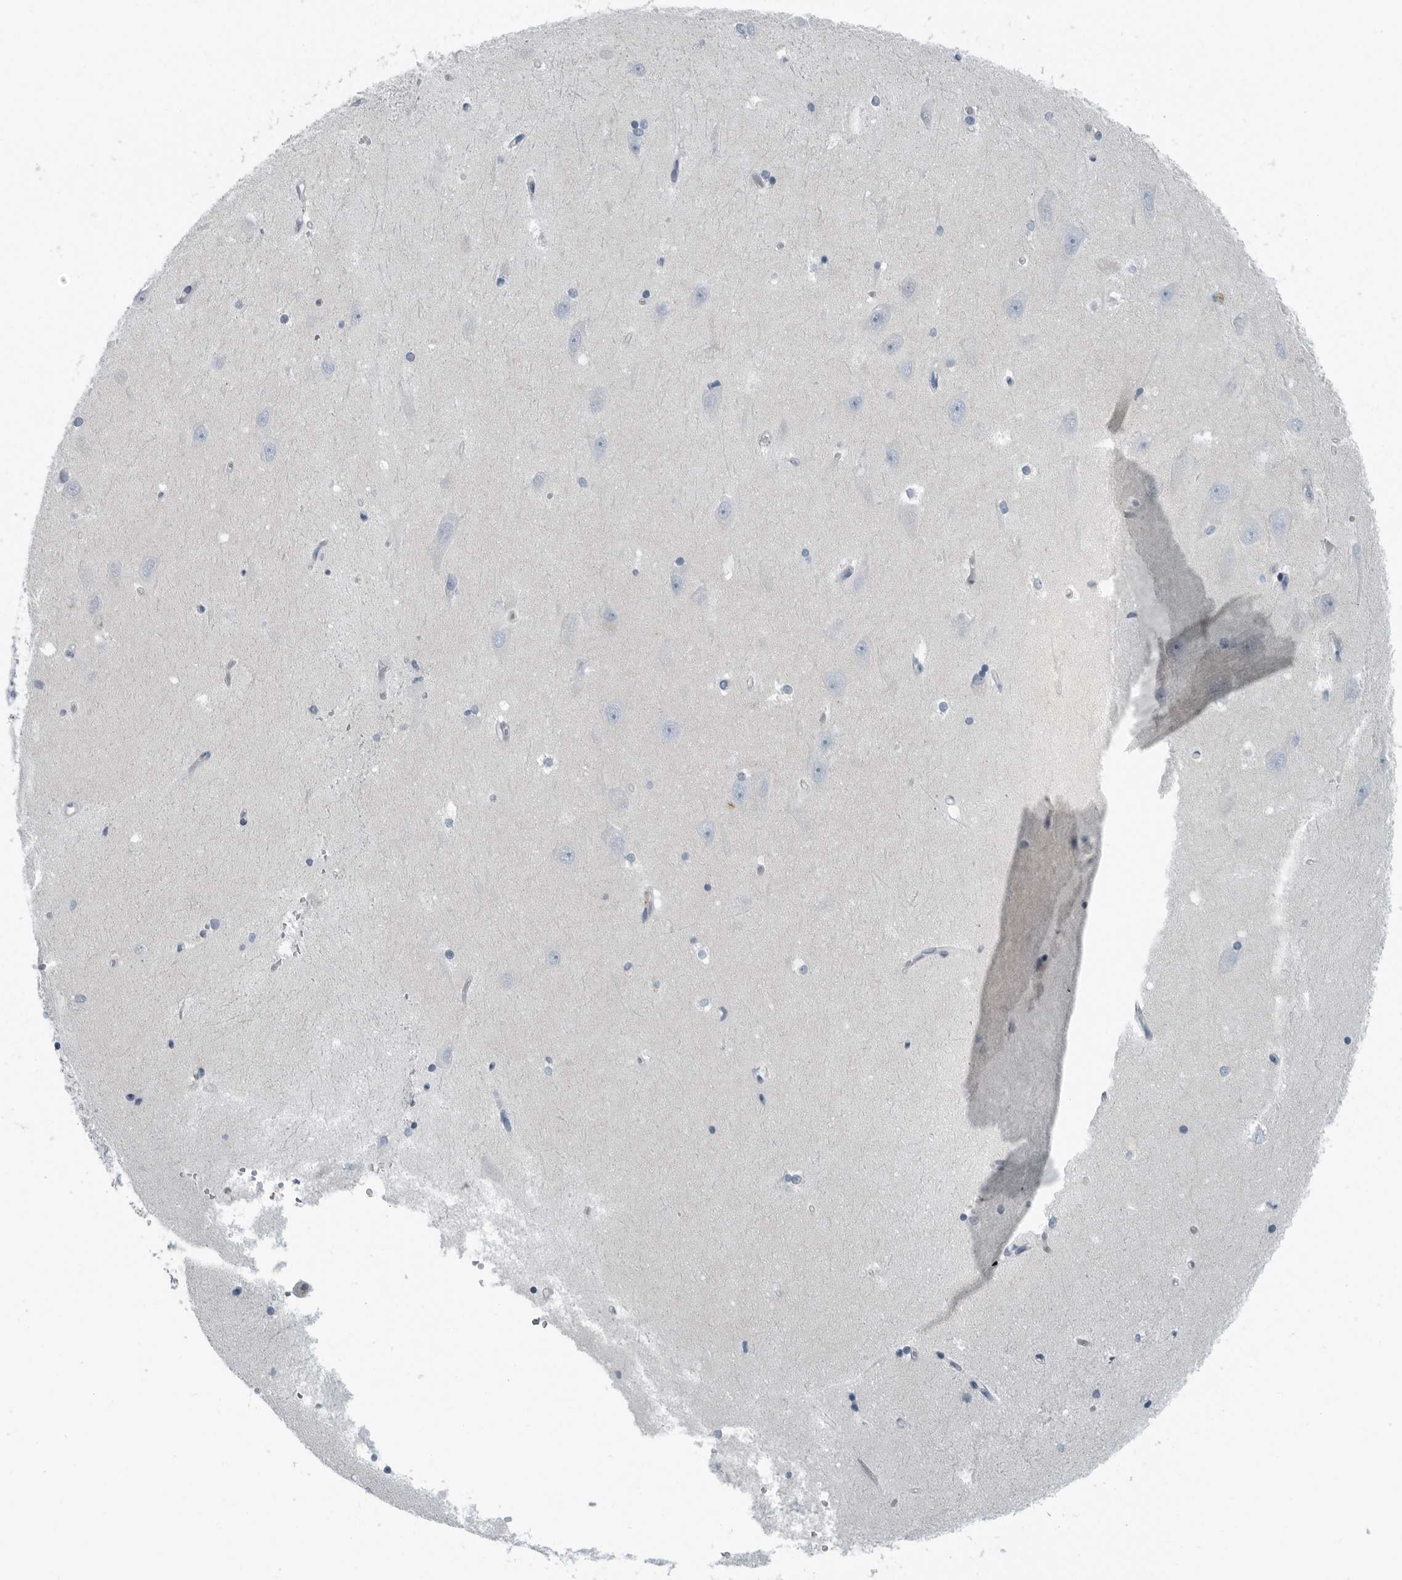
{"staining": {"intensity": "negative", "quantity": "none", "location": "none"}, "tissue": "hippocampus", "cell_type": "Glial cells", "image_type": "normal", "snomed": [{"axis": "morphology", "description": "Normal tissue, NOS"}, {"axis": "topography", "description": "Hippocampus"}], "caption": "A high-resolution image shows immunohistochemistry staining of benign hippocampus, which reveals no significant positivity in glial cells. Brightfield microscopy of IHC stained with DAB (3,3'-diaminobenzidine) (brown) and hematoxylin (blue), captured at high magnification.", "gene": "ZPBP2", "patient": {"sex": "male", "age": 45}}